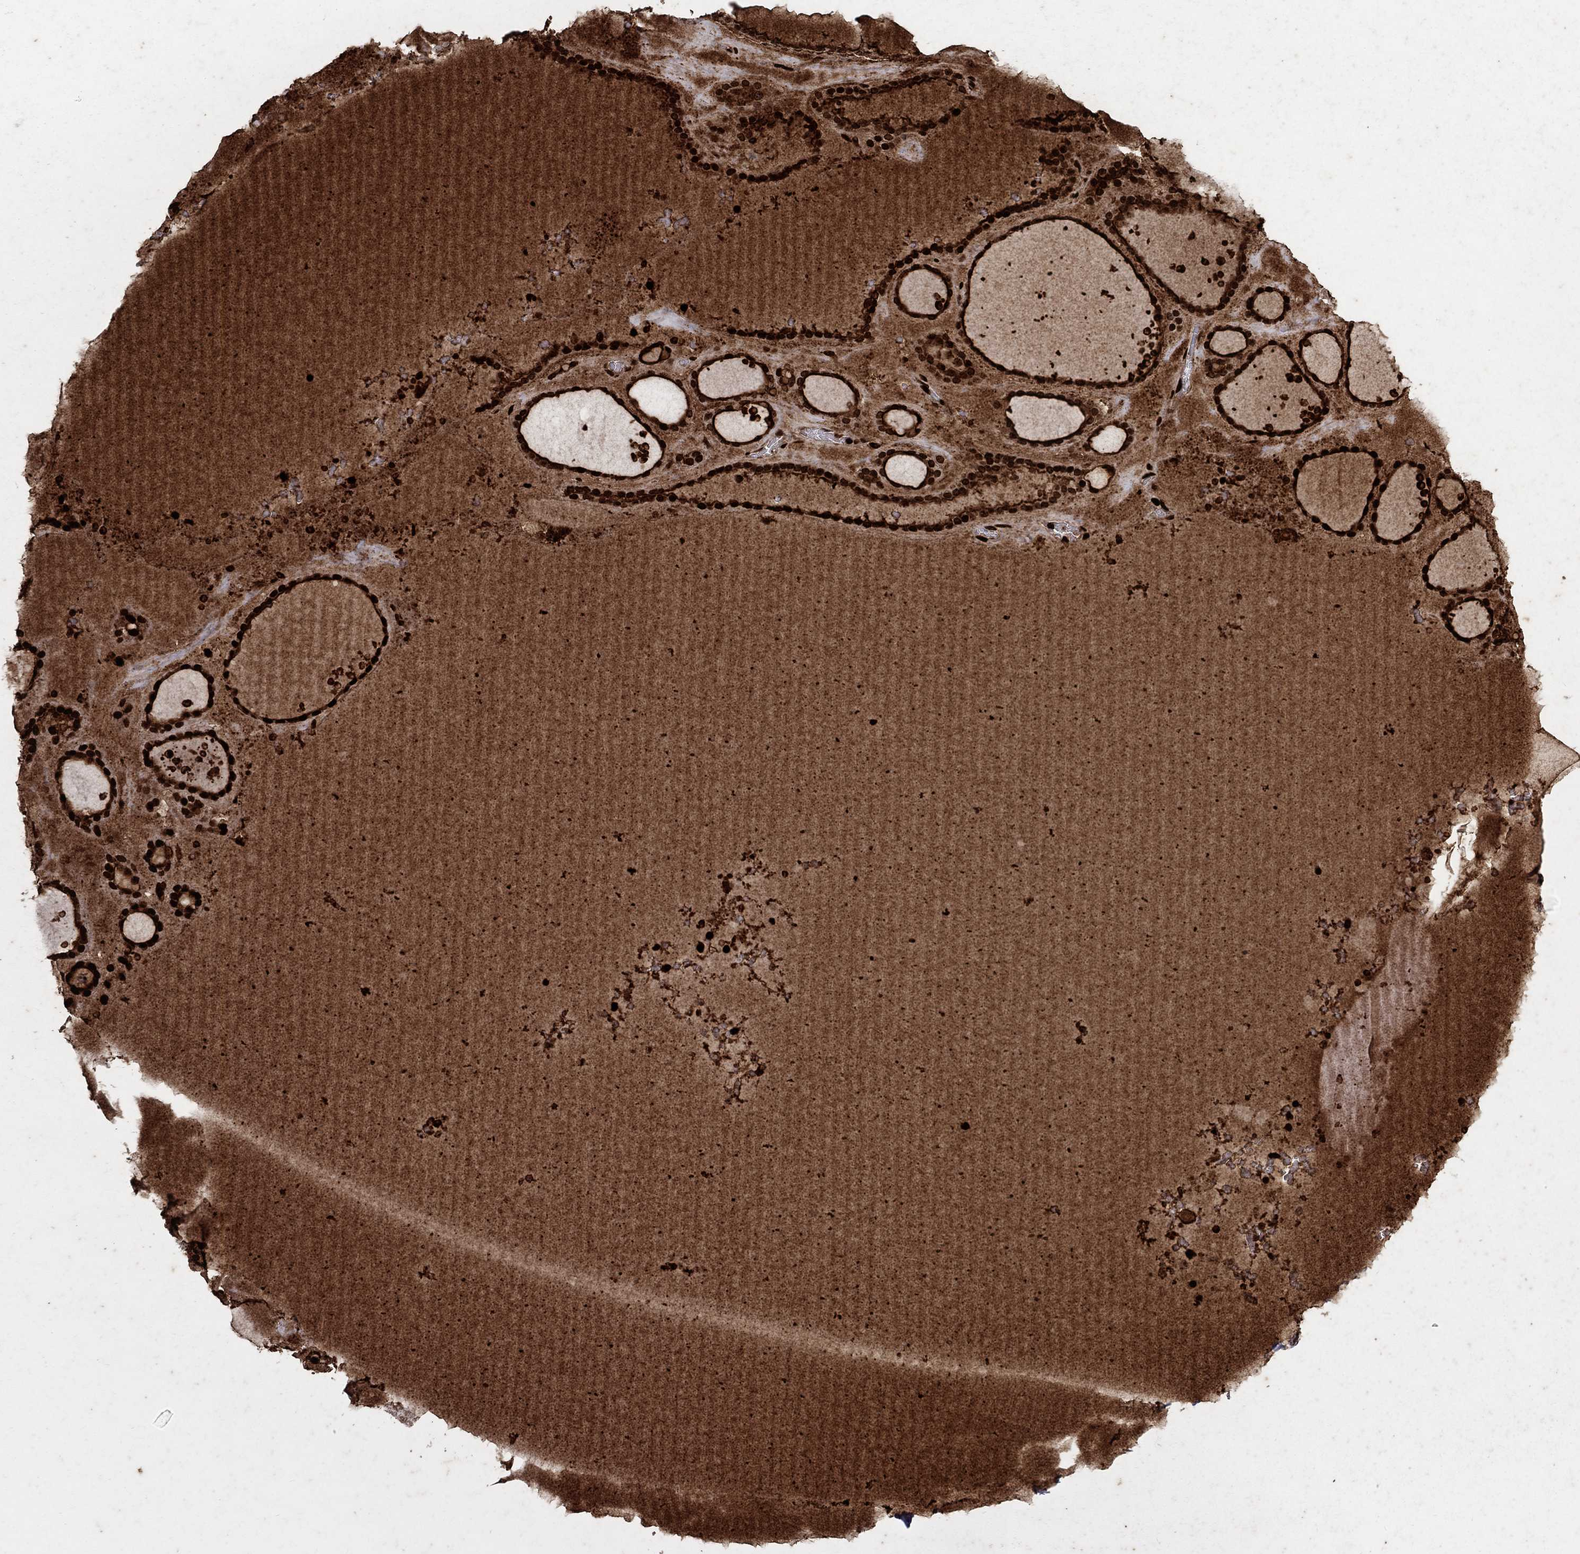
{"staining": {"intensity": "strong", "quantity": ">75%", "location": "cytoplasmic/membranous"}, "tissue": "thyroid gland", "cell_type": "Glandular cells", "image_type": "normal", "snomed": [{"axis": "morphology", "description": "Normal tissue, NOS"}, {"axis": "topography", "description": "Thyroid gland"}], "caption": "Brown immunohistochemical staining in benign thyroid gland demonstrates strong cytoplasmic/membranous expression in about >75% of glandular cells.", "gene": "CD24", "patient": {"sex": "male", "age": 63}}